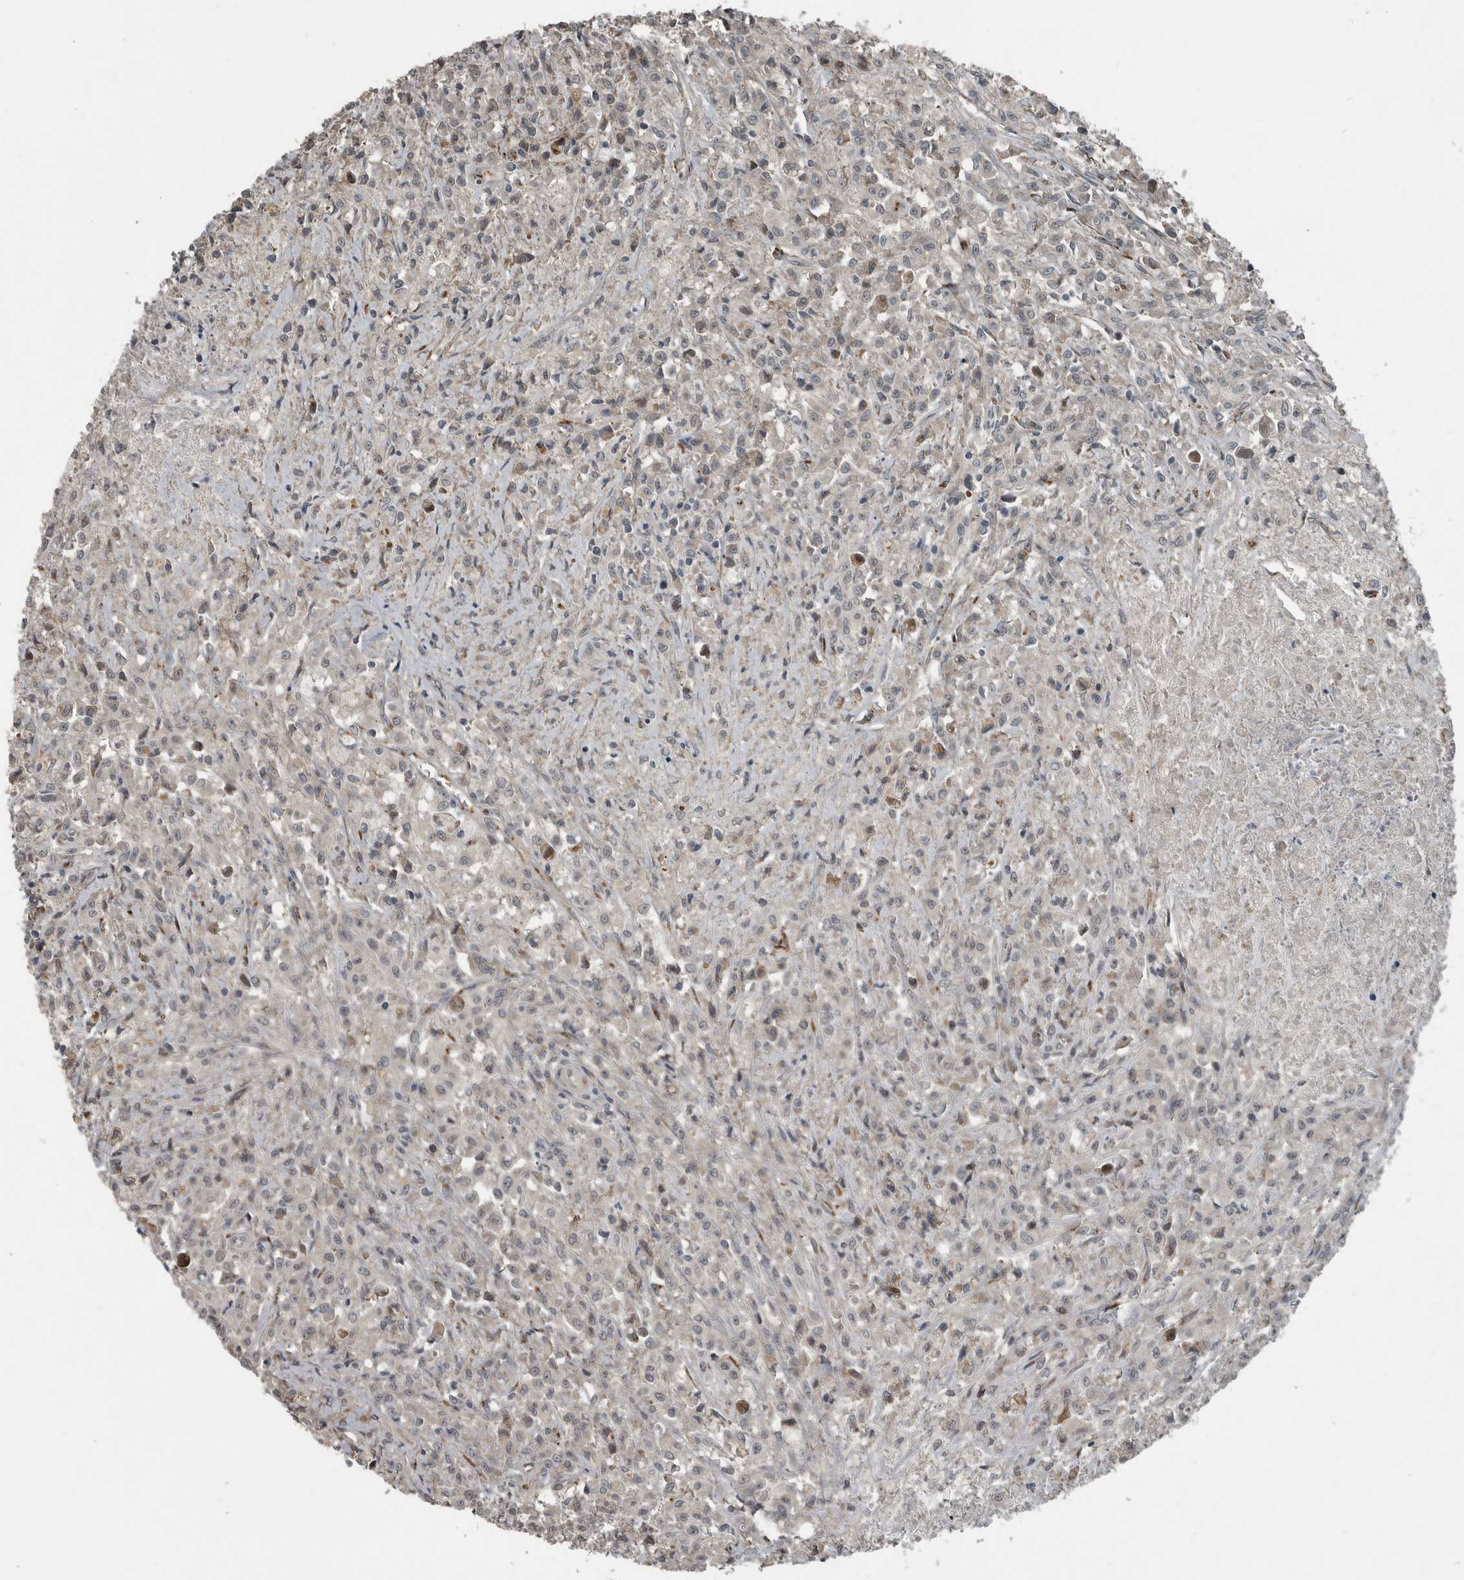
{"staining": {"intensity": "negative", "quantity": "none", "location": "none"}, "tissue": "testis cancer", "cell_type": "Tumor cells", "image_type": "cancer", "snomed": [{"axis": "morphology", "description": "Carcinoma, Embryonal, NOS"}, {"axis": "topography", "description": "Testis"}], "caption": "The photomicrograph reveals no significant positivity in tumor cells of testis cancer.", "gene": "ZNF345", "patient": {"sex": "male", "age": 2}}